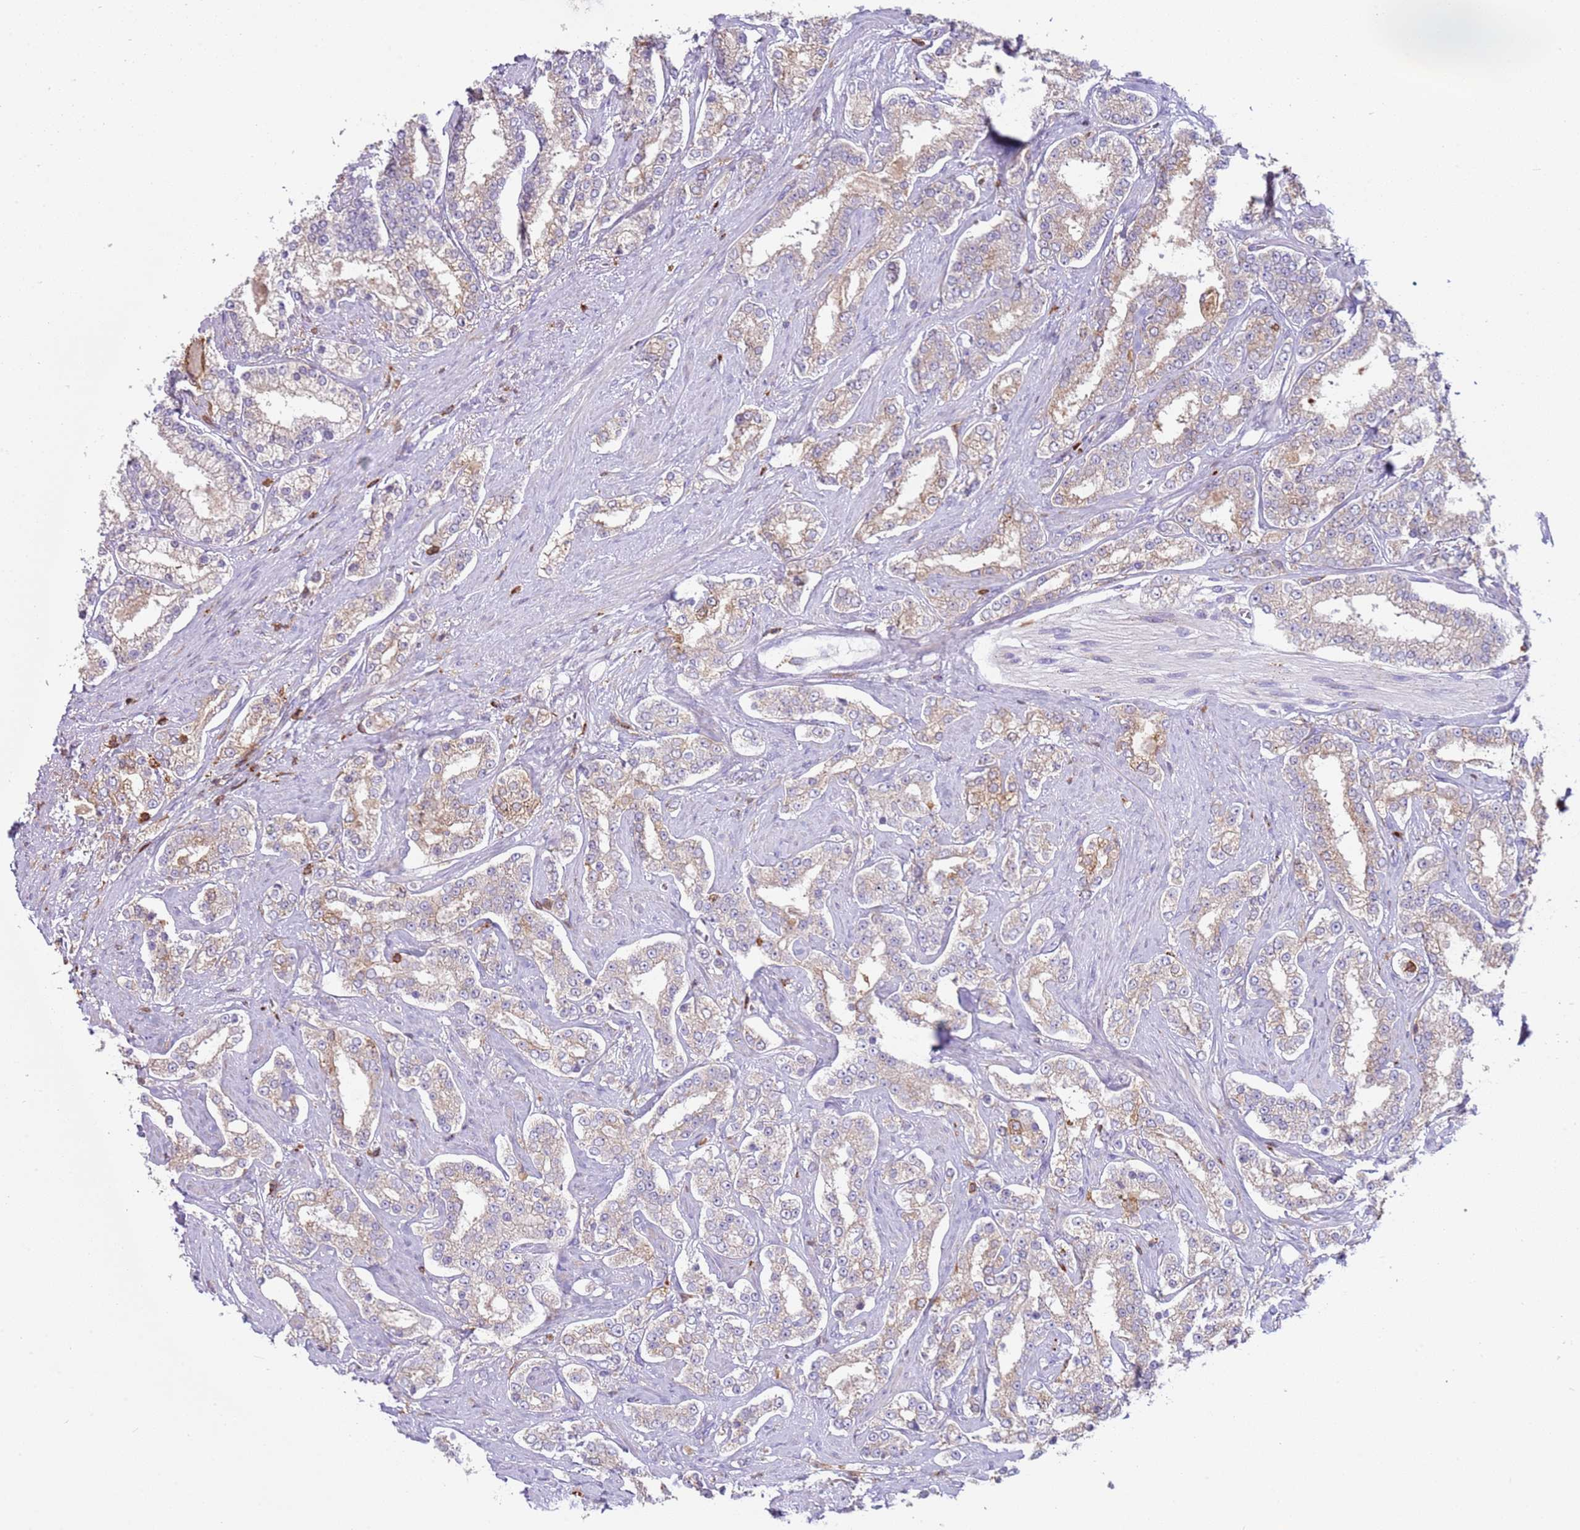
{"staining": {"intensity": "weak", "quantity": ">75%", "location": "cytoplasmic/membranous"}, "tissue": "prostate cancer", "cell_type": "Tumor cells", "image_type": "cancer", "snomed": [{"axis": "morphology", "description": "Normal tissue, NOS"}, {"axis": "morphology", "description": "Adenocarcinoma, High grade"}, {"axis": "topography", "description": "Prostate"}], "caption": "Immunohistochemical staining of human prostate high-grade adenocarcinoma shows low levels of weak cytoplasmic/membranous protein staining in approximately >75% of tumor cells.", "gene": "TTPAL", "patient": {"sex": "male", "age": 83}}